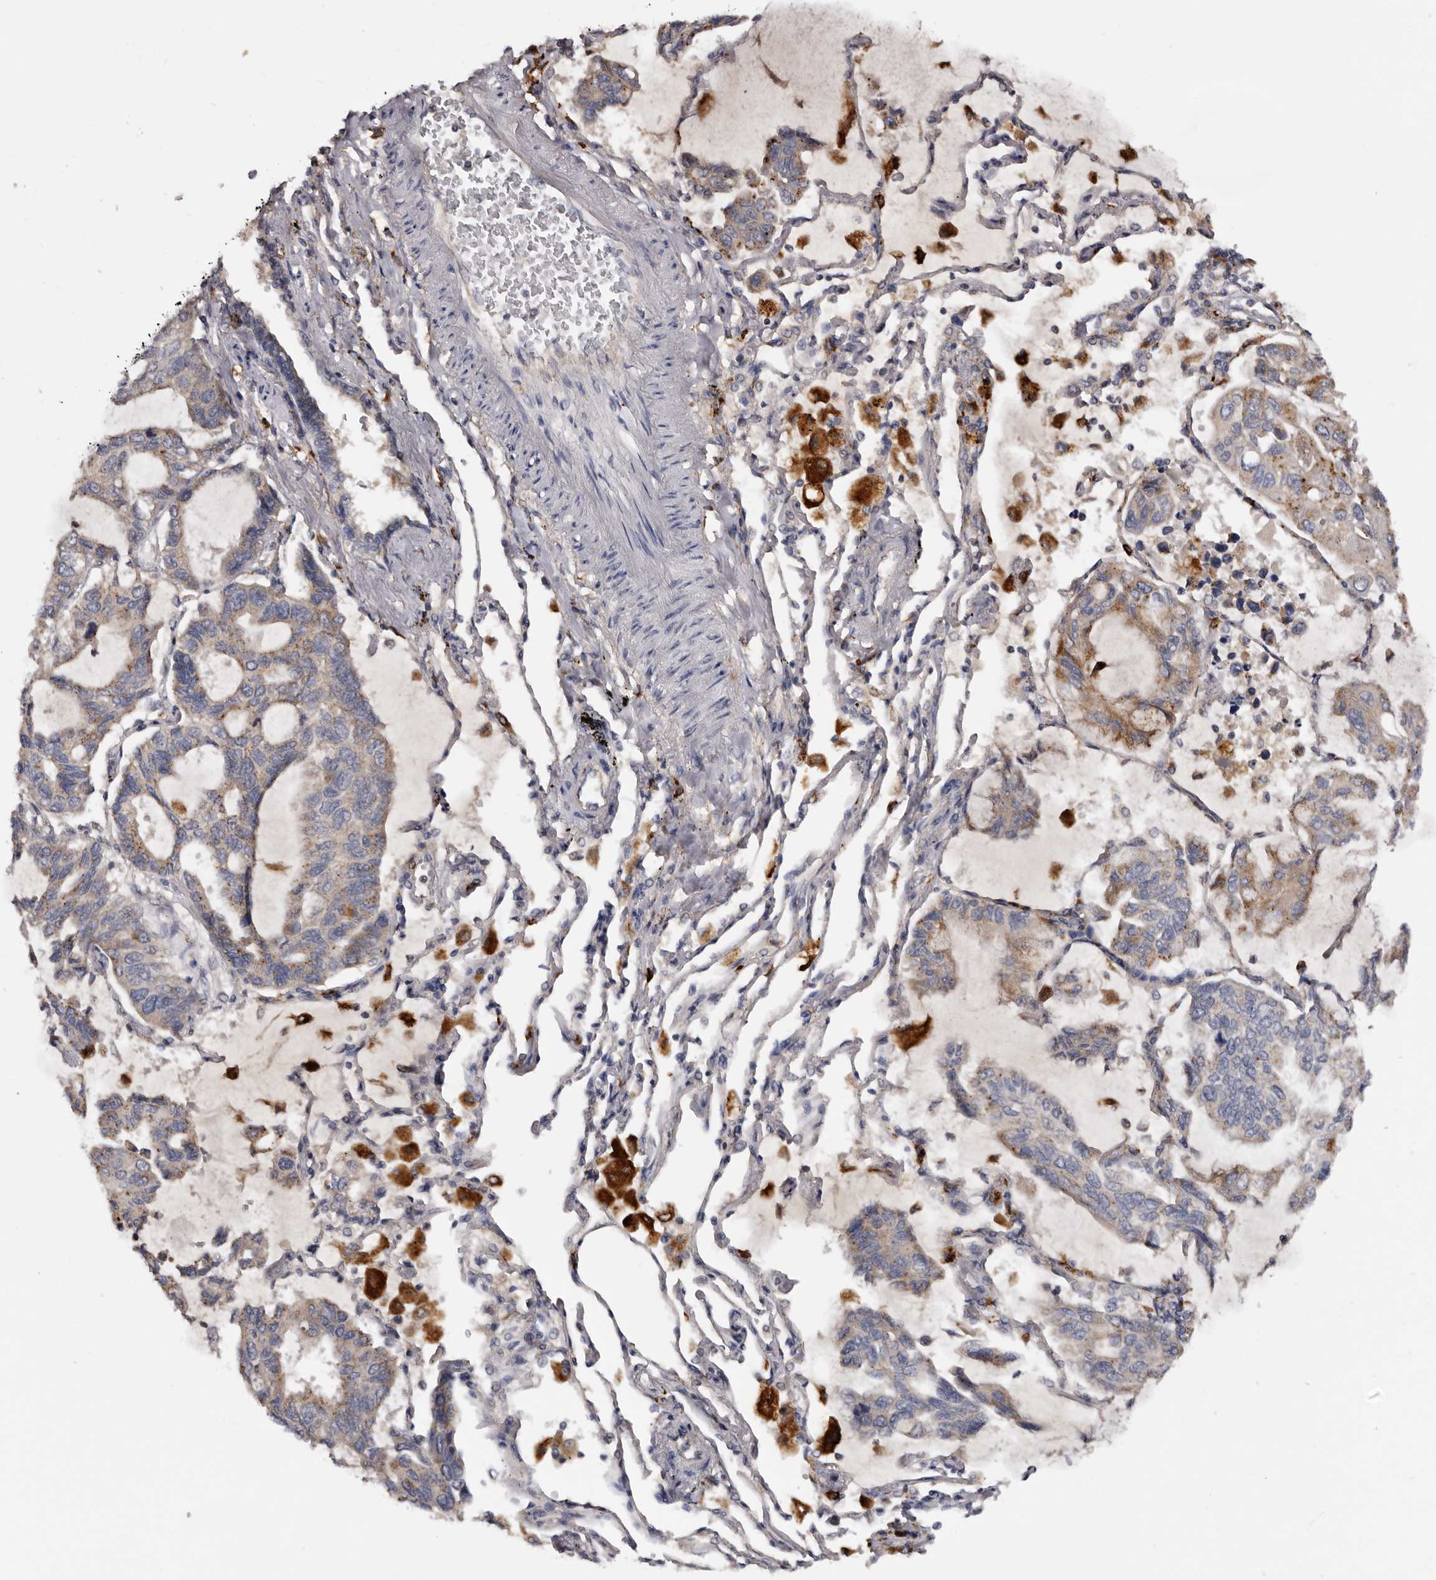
{"staining": {"intensity": "moderate", "quantity": "25%-75%", "location": "cytoplasmic/membranous"}, "tissue": "lung cancer", "cell_type": "Tumor cells", "image_type": "cancer", "snomed": [{"axis": "morphology", "description": "Adenocarcinoma, NOS"}, {"axis": "topography", "description": "Lung"}], "caption": "Human lung cancer stained with a brown dye exhibits moderate cytoplasmic/membranous positive positivity in about 25%-75% of tumor cells.", "gene": "DAP", "patient": {"sex": "male", "age": 64}}